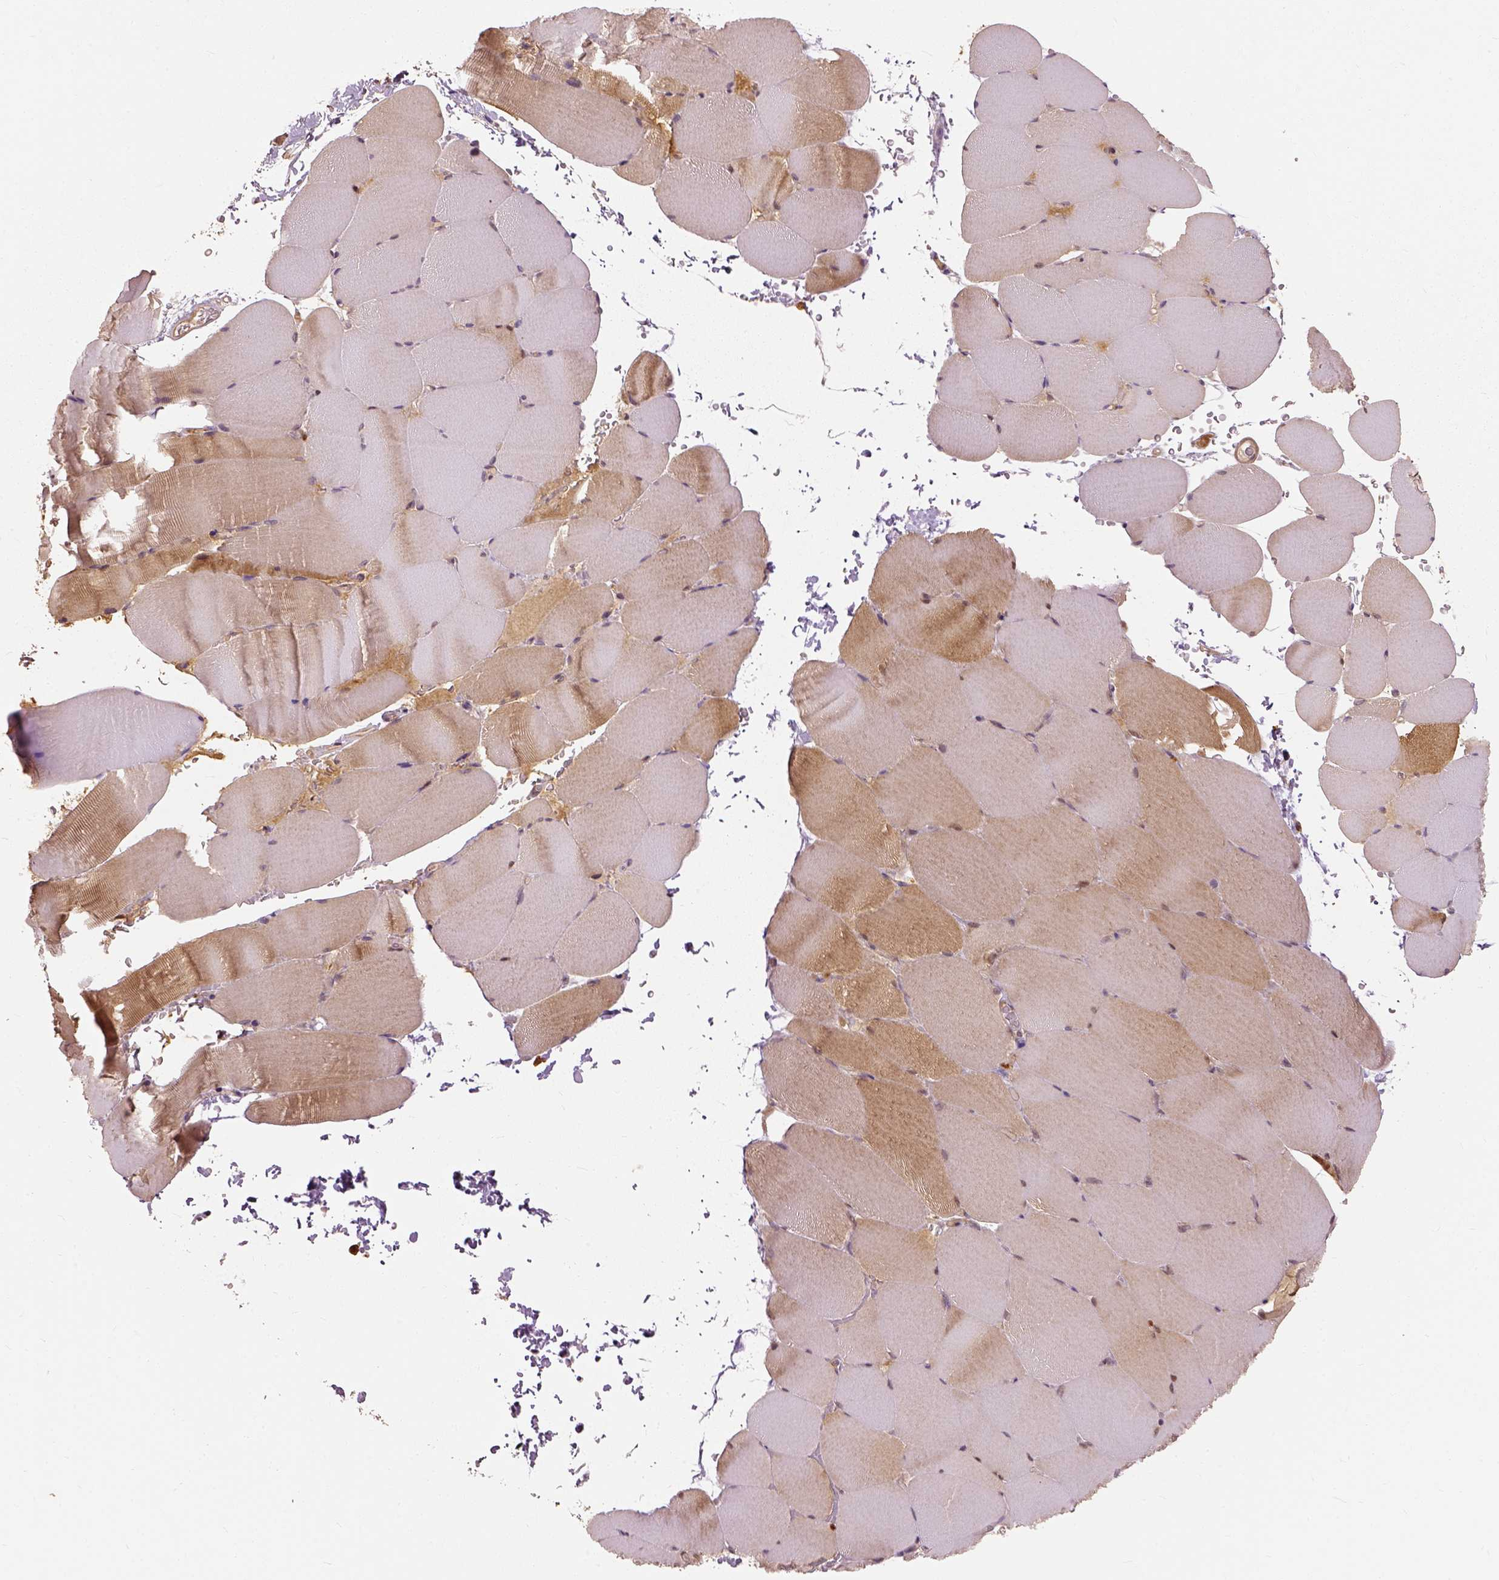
{"staining": {"intensity": "moderate", "quantity": "25%-75%", "location": "cytoplasmic/membranous"}, "tissue": "skeletal muscle", "cell_type": "Myocytes", "image_type": "normal", "snomed": [{"axis": "morphology", "description": "Normal tissue, NOS"}, {"axis": "topography", "description": "Skeletal muscle"}], "caption": "About 25%-75% of myocytes in benign skeletal muscle demonstrate moderate cytoplasmic/membranous protein staining as visualized by brown immunohistochemical staining.", "gene": "GPI", "patient": {"sex": "female", "age": 37}}